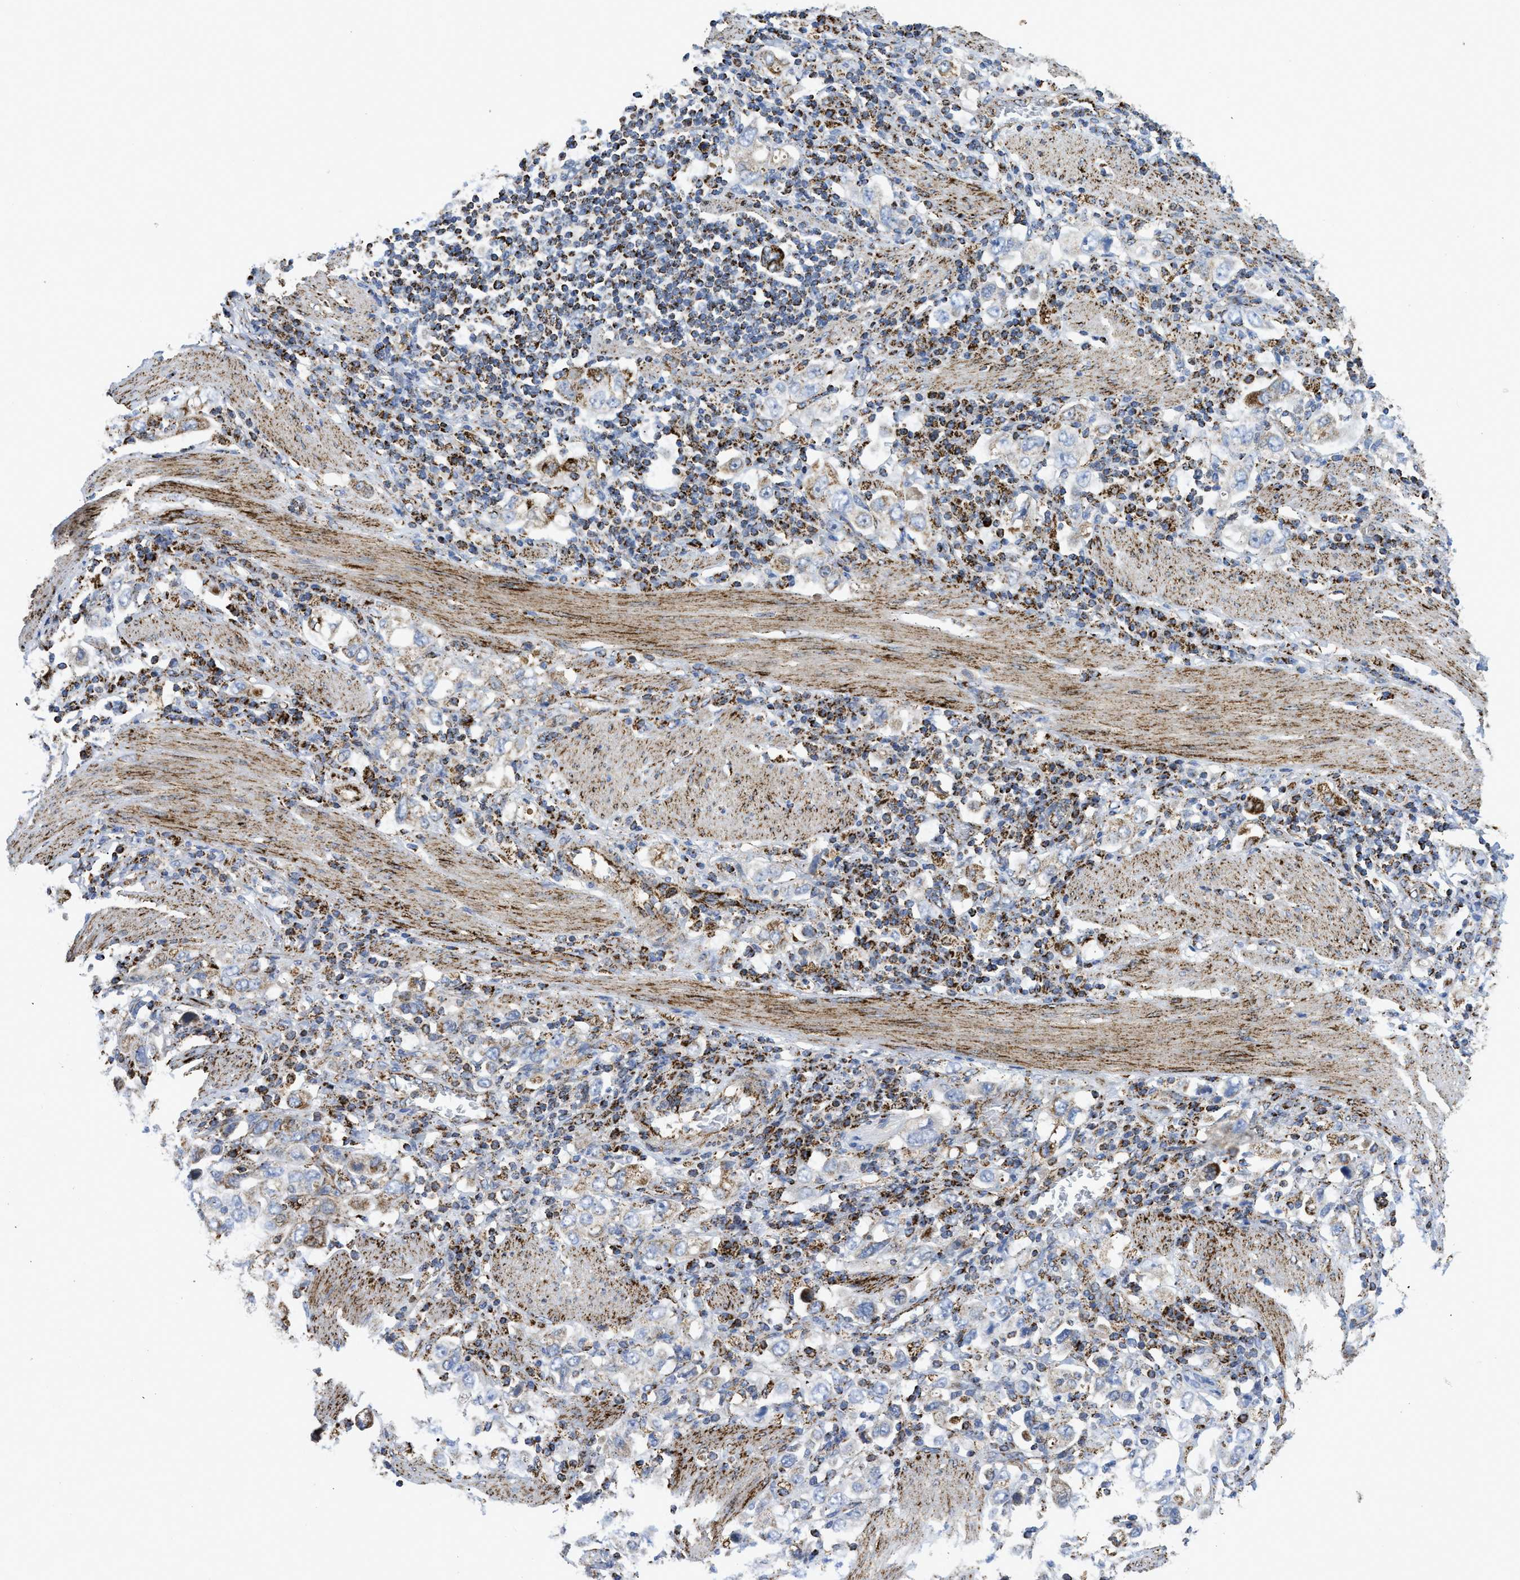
{"staining": {"intensity": "negative", "quantity": "none", "location": "none"}, "tissue": "stomach cancer", "cell_type": "Tumor cells", "image_type": "cancer", "snomed": [{"axis": "morphology", "description": "Adenocarcinoma, NOS"}, {"axis": "topography", "description": "Stomach, upper"}], "caption": "A histopathology image of human adenocarcinoma (stomach) is negative for staining in tumor cells.", "gene": "SQOR", "patient": {"sex": "male", "age": 62}}